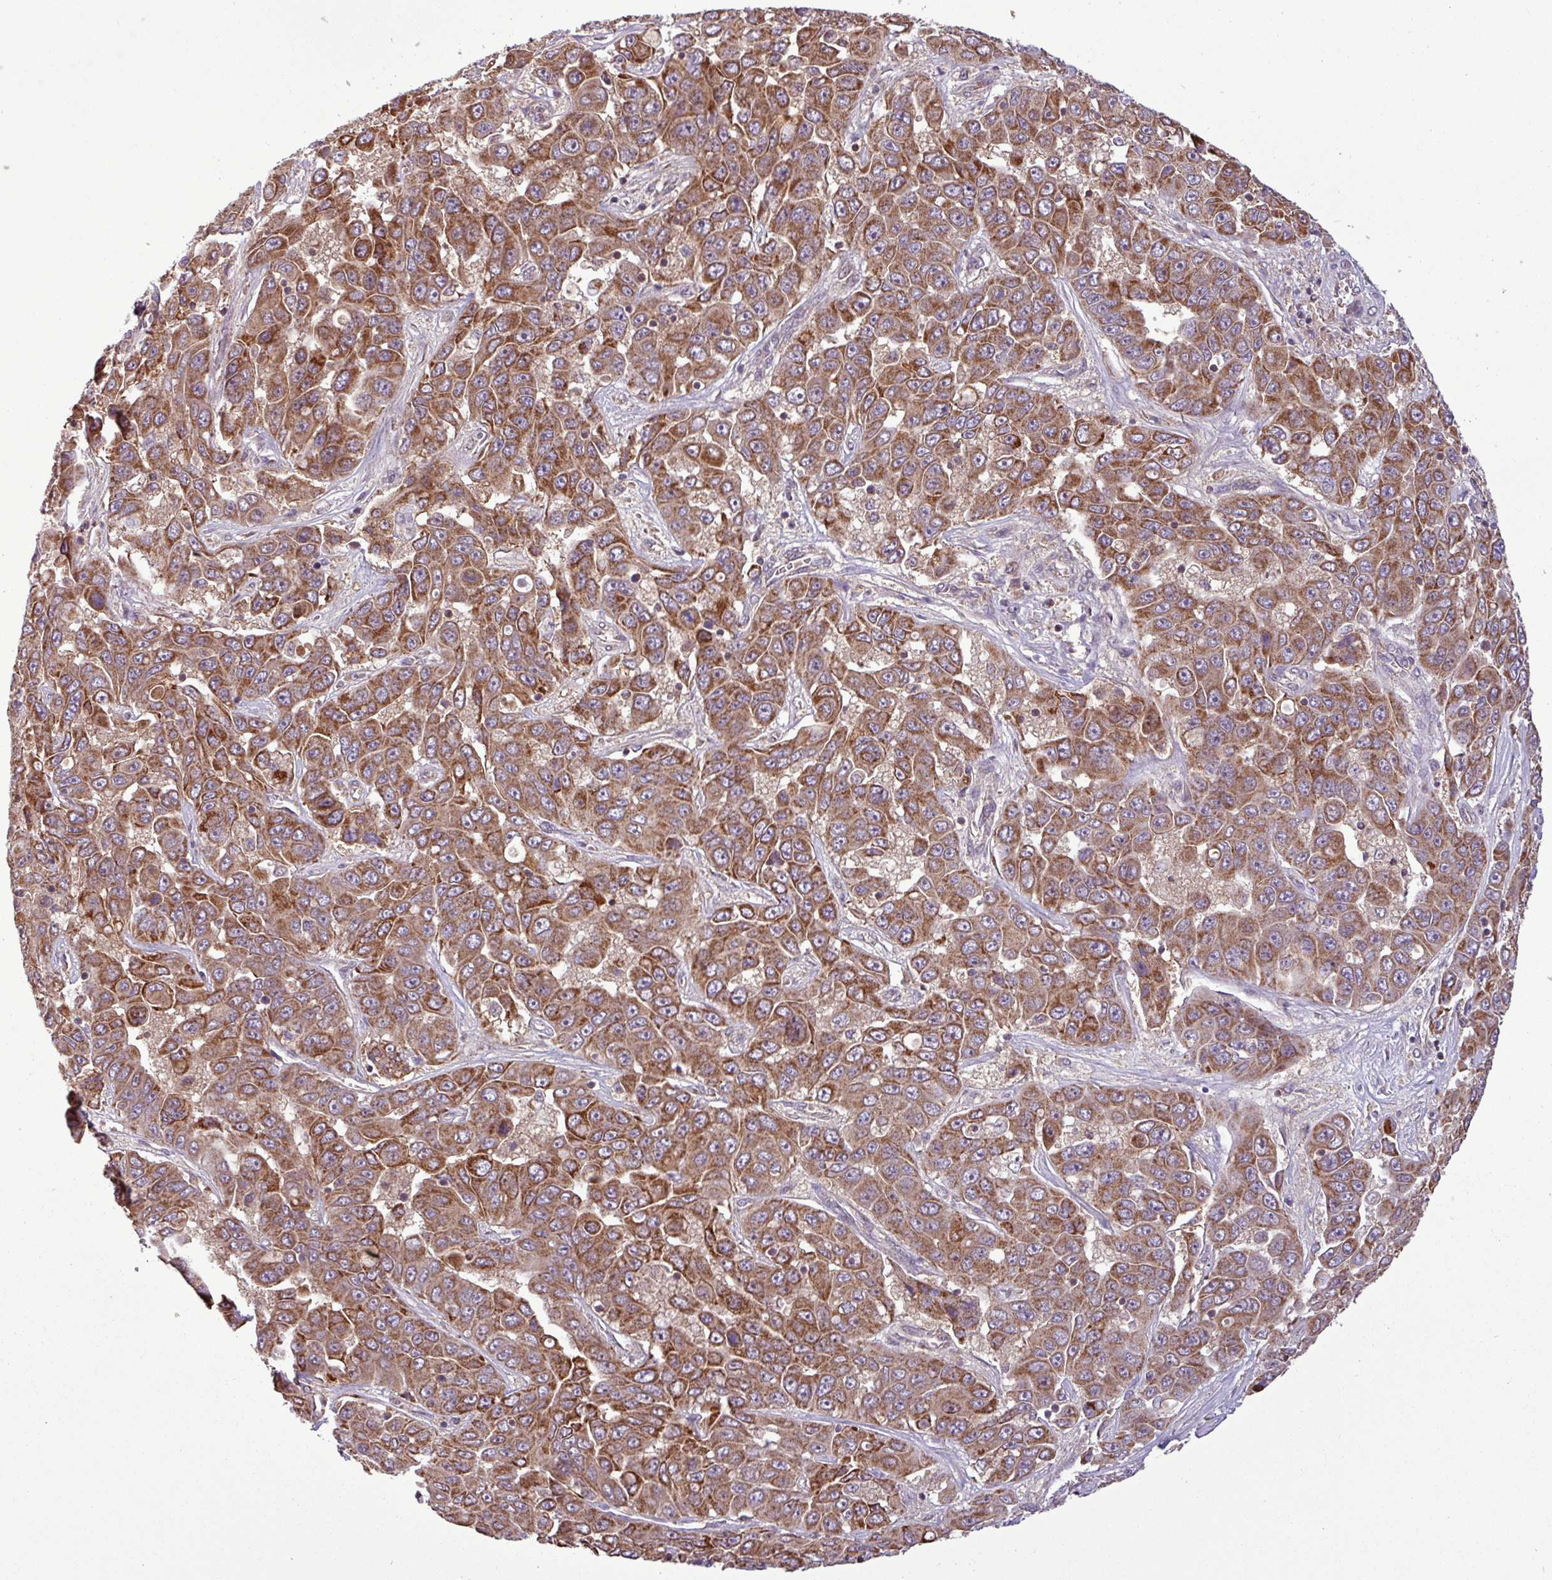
{"staining": {"intensity": "strong", "quantity": ">75%", "location": "cytoplasmic/membranous"}, "tissue": "liver cancer", "cell_type": "Tumor cells", "image_type": "cancer", "snomed": [{"axis": "morphology", "description": "Cholangiocarcinoma"}, {"axis": "topography", "description": "Liver"}], "caption": "Liver cancer stained for a protein displays strong cytoplasmic/membranous positivity in tumor cells.", "gene": "MCTP2", "patient": {"sex": "female", "age": 52}}